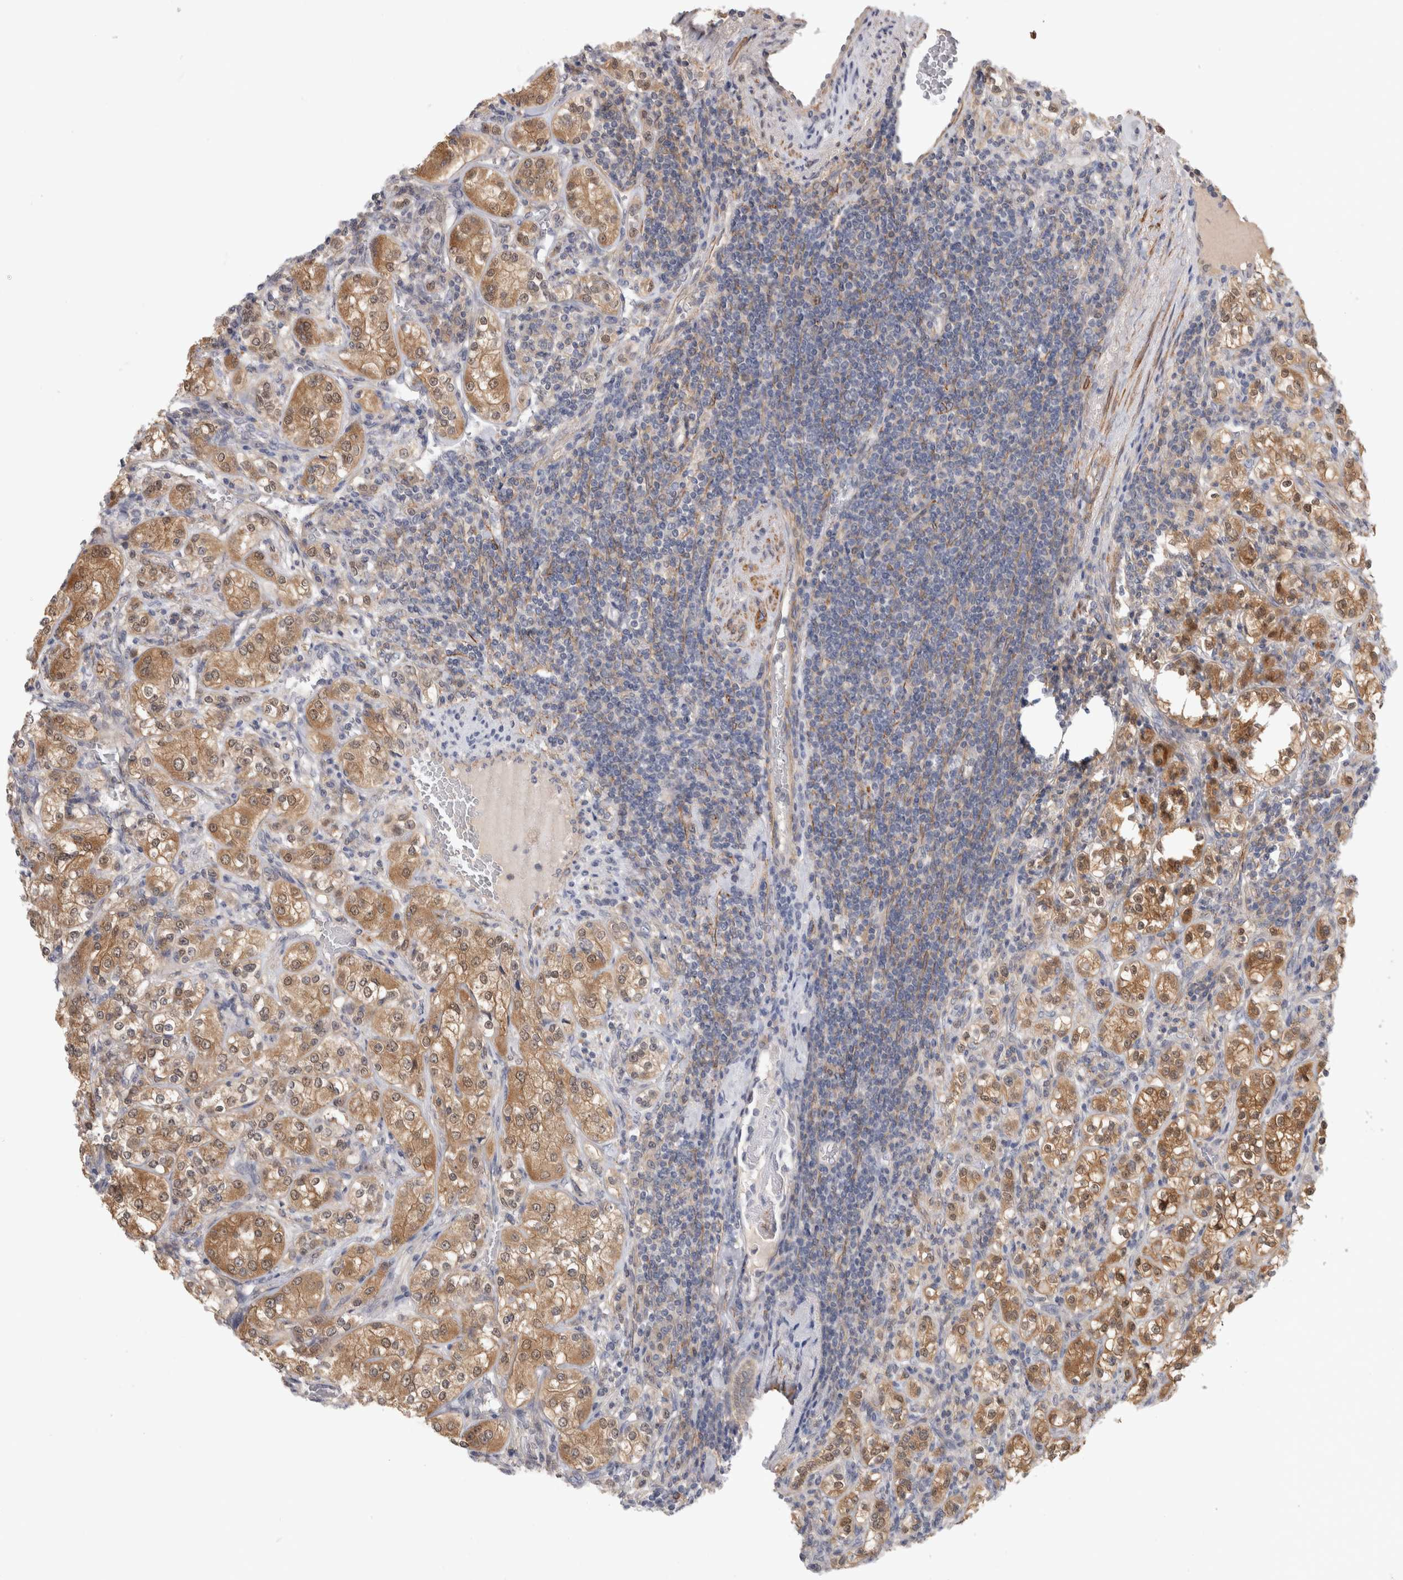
{"staining": {"intensity": "moderate", "quantity": ">75%", "location": "cytoplasmic/membranous"}, "tissue": "renal cancer", "cell_type": "Tumor cells", "image_type": "cancer", "snomed": [{"axis": "morphology", "description": "Adenocarcinoma, NOS"}, {"axis": "topography", "description": "Kidney"}], "caption": "This is an image of immunohistochemistry staining of renal cancer (adenocarcinoma), which shows moderate staining in the cytoplasmic/membranous of tumor cells.", "gene": "PGM1", "patient": {"sex": "male", "age": 77}}